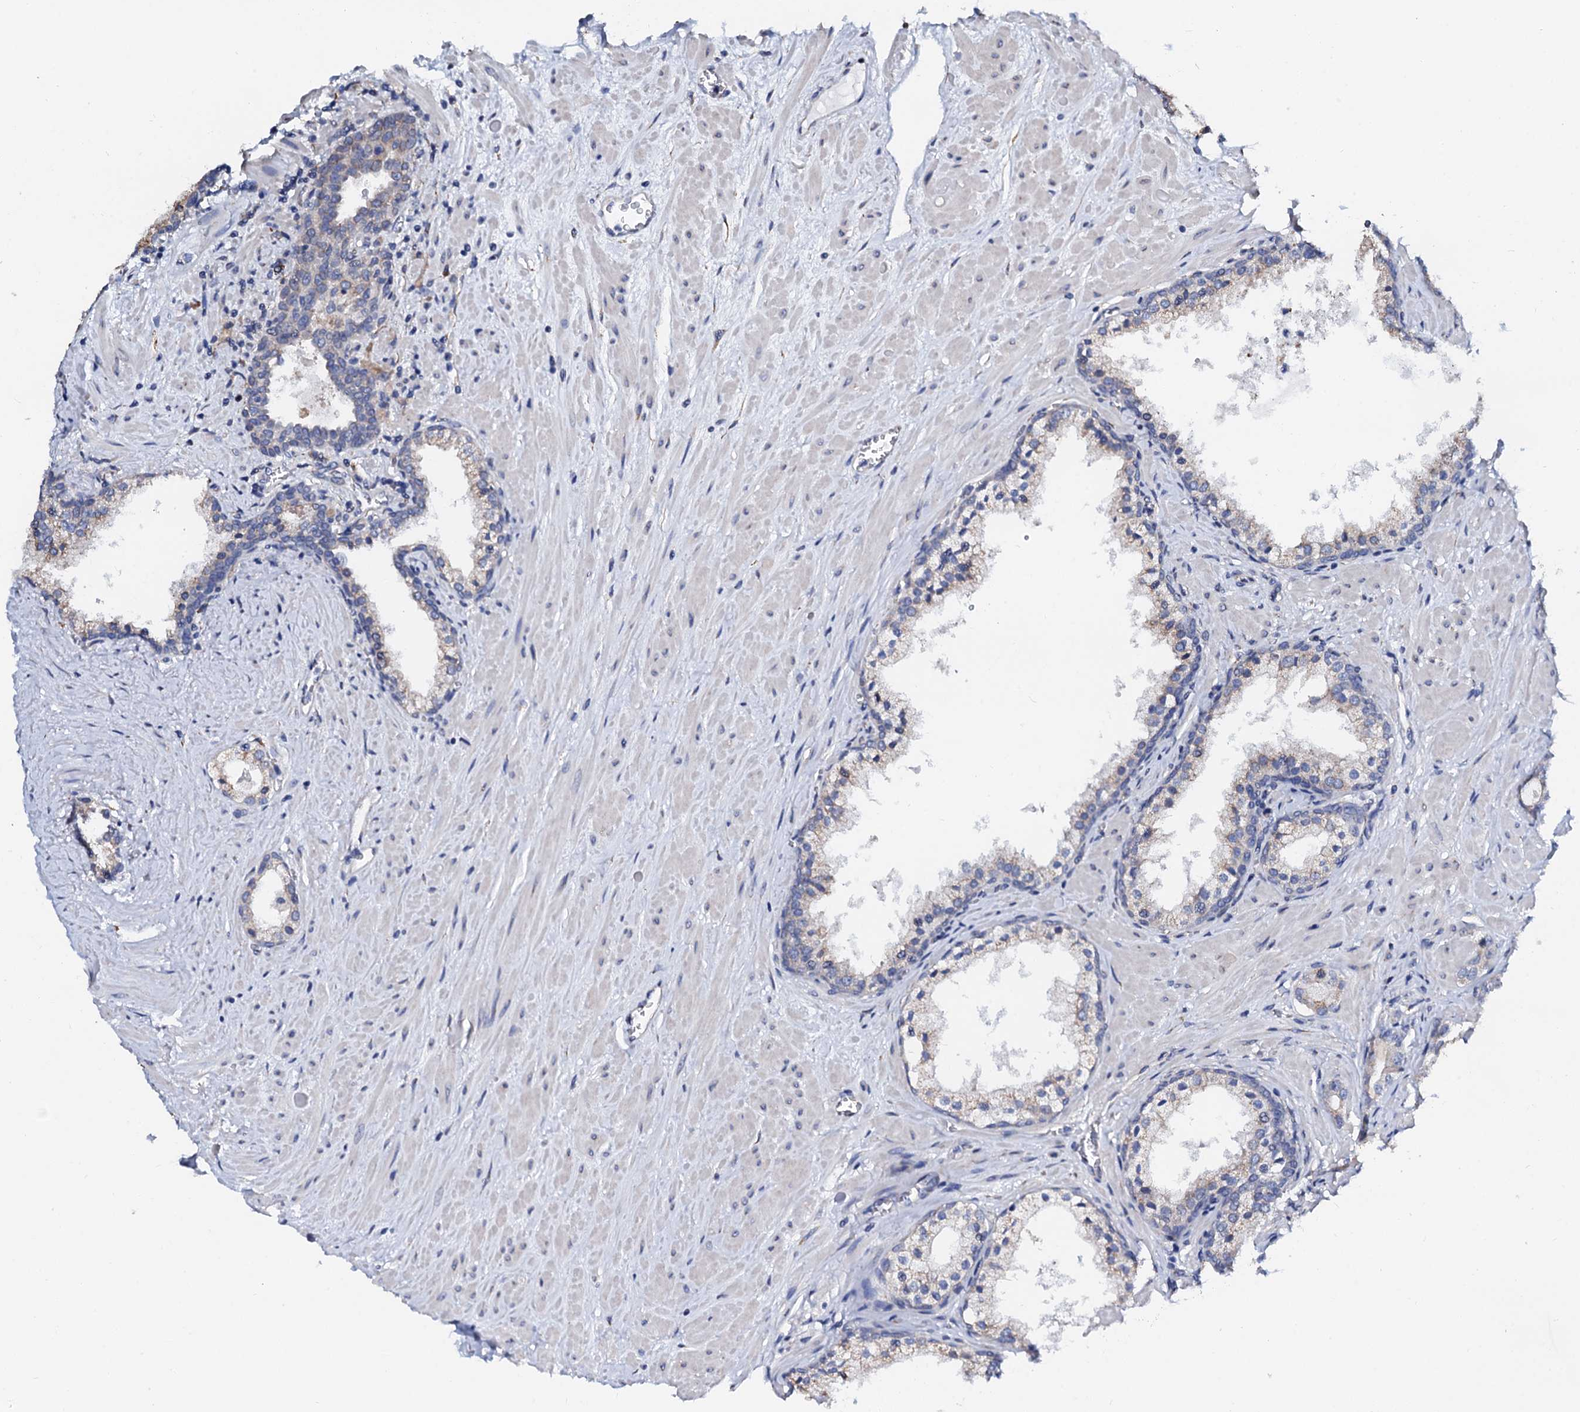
{"staining": {"intensity": "weak", "quantity": "<25%", "location": "cytoplasmic/membranous"}, "tissue": "prostate cancer", "cell_type": "Tumor cells", "image_type": "cancer", "snomed": [{"axis": "morphology", "description": "Adenocarcinoma, High grade"}, {"axis": "topography", "description": "Prostate"}], "caption": "This is an immunohistochemistry histopathology image of prostate cancer. There is no staining in tumor cells.", "gene": "AKAP3", "patient": {"sex": "male", "age": 64}}